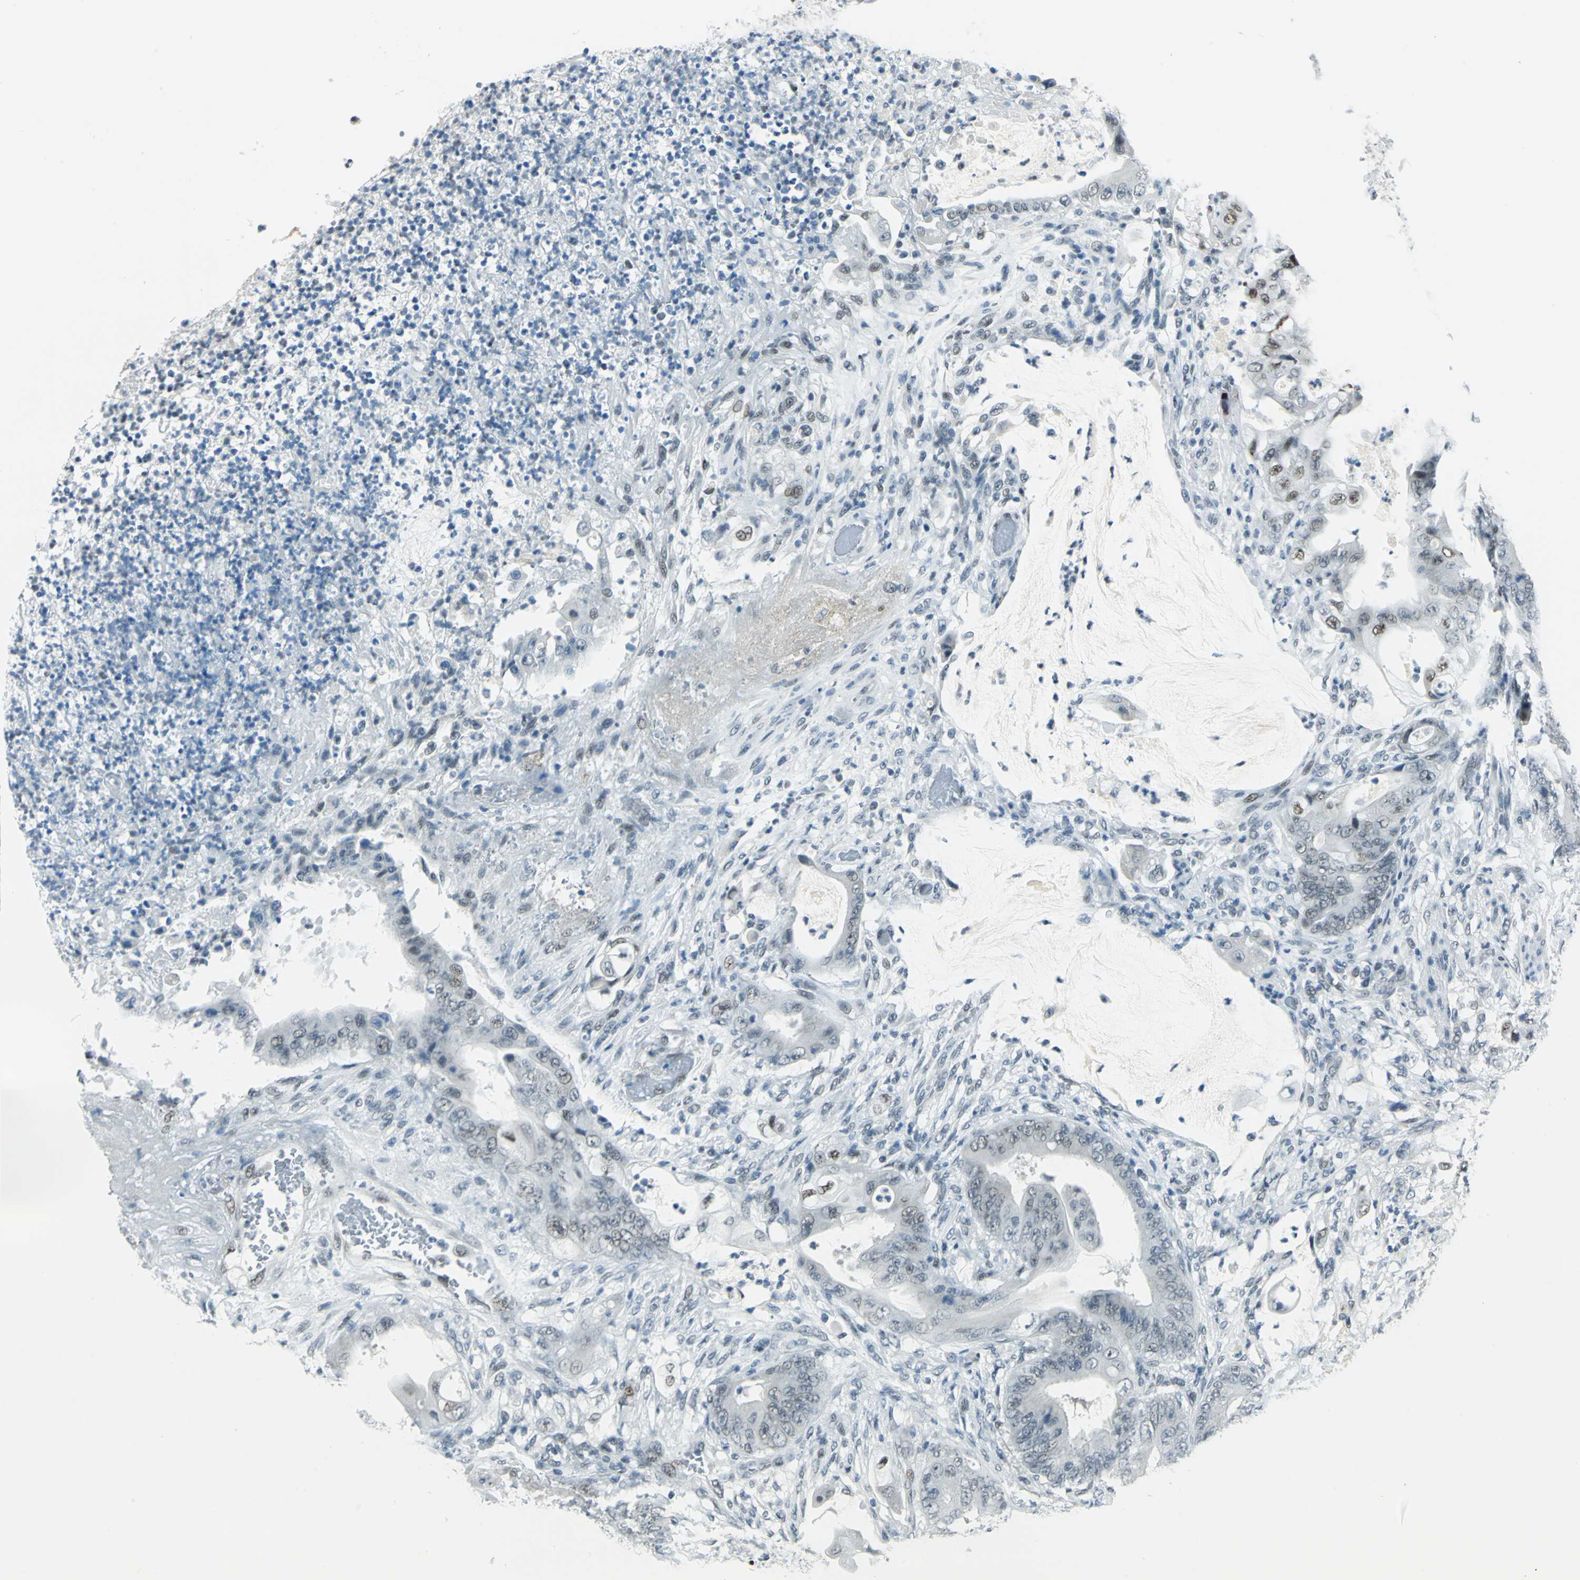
{"staining": {"intensity": "weak", "quantity": "<25%", "location": "nuclear"}, "tissue": "stomach cancer", "cell_type": "Tumor cells", "image_type": "cancer", "snomed": [{"axis": "morphology", "description": "Adenocarcinoma, NOS"}, {"axis": "topography", "description": "Stomach"}], "caption": "Protein analysis of adenocarcinoma (stomach) shows no significant positivity in tumor cells.", "gene": "MTMR10", "patient": {"sex": "female", "age": 73}}